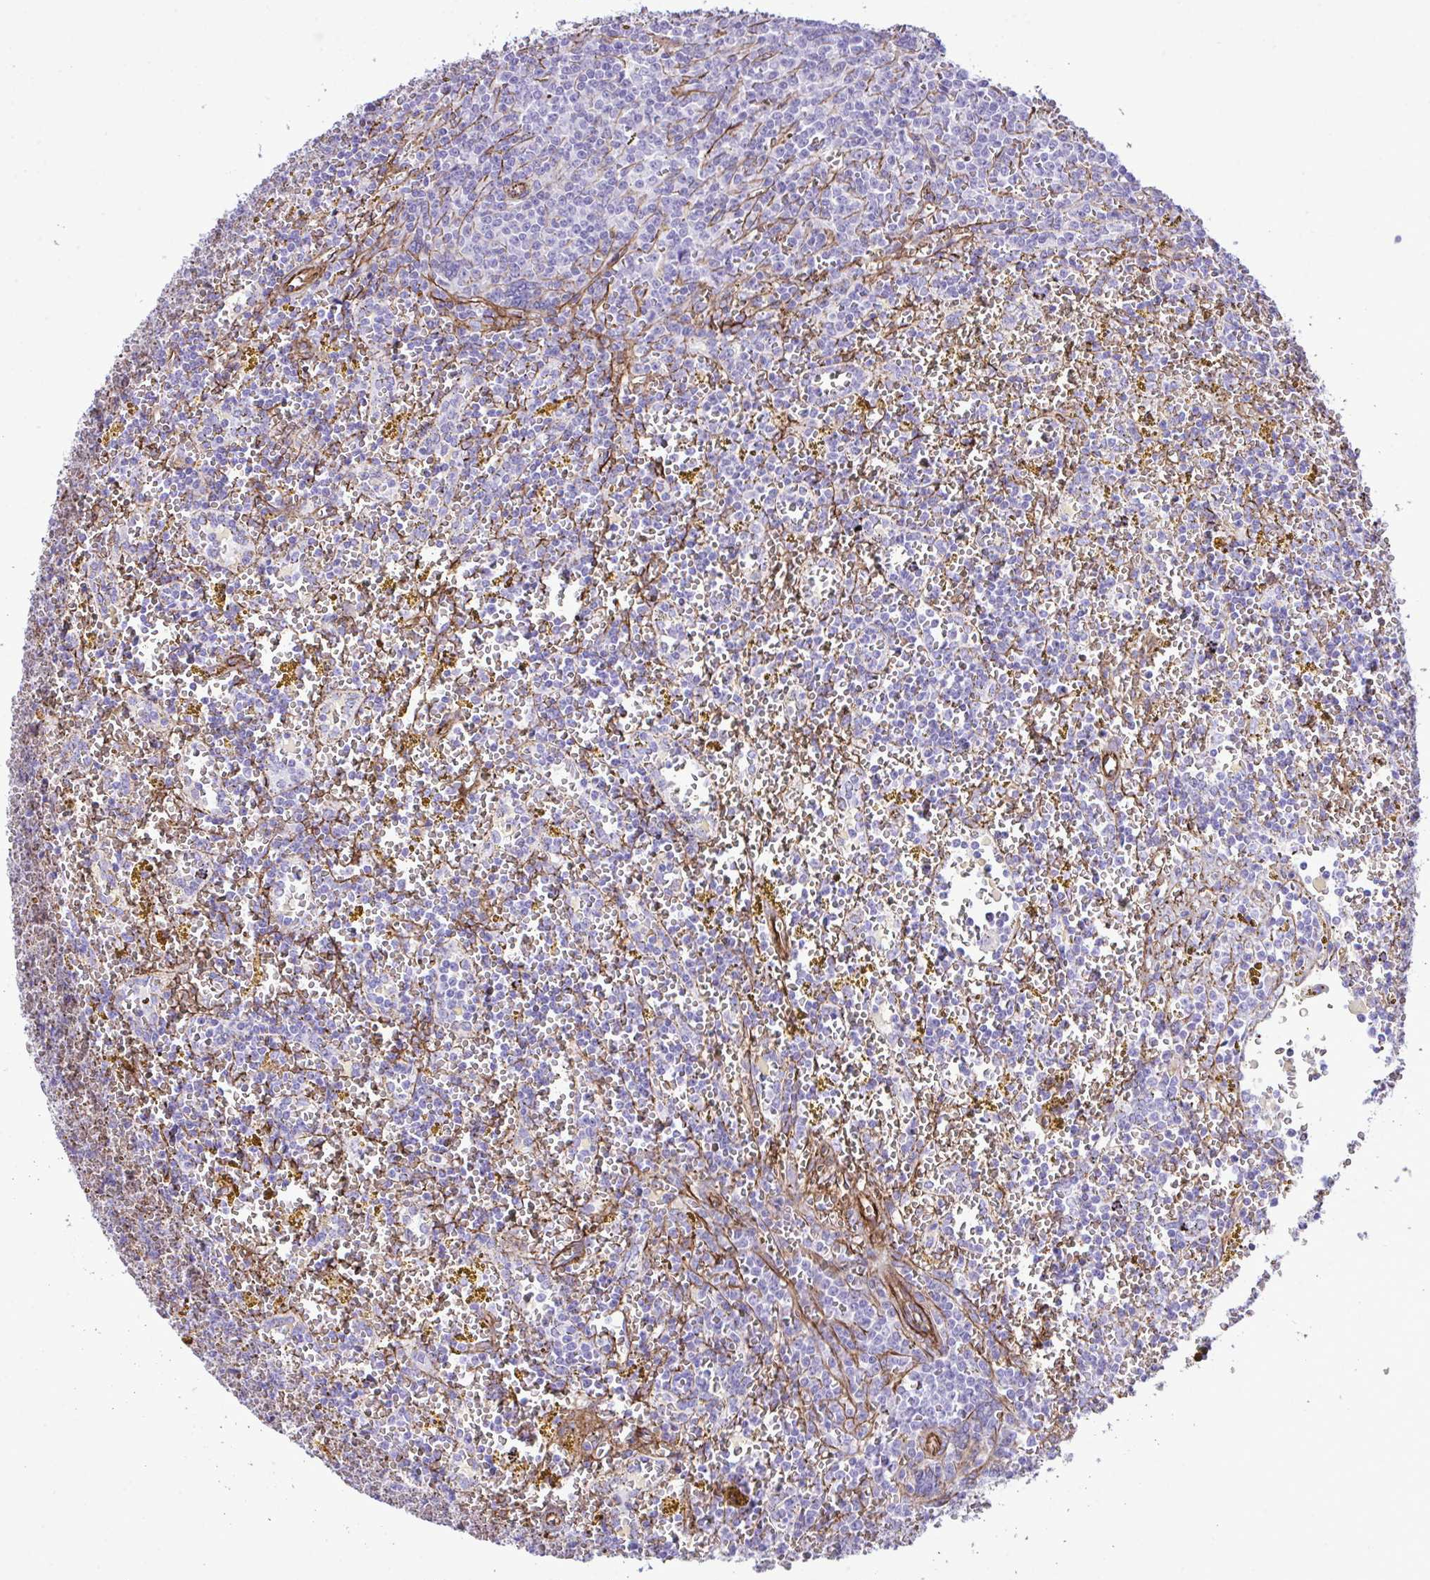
{"staining": {"intensity": "negative", "quantity": "none", "location": "none"}, "tissue": "lymphoma", "cell_type": "Tumor cells", "image_type": "cancer", "snomed": [{"axis": "morphology", "description": "Malignant lymphoma, non-Hodgkin's type, Low grade"}, {"axis": "topography", "description": "Spleen"}, {"axis": "topography", "description": "Lymph node"}], "caption": "High magnification brightfield microscopy of malignant lymphoma, non-Hodgkin's type (low-grade) stained with DAB (3,3'-diaminobenzidine) (brown) and counterstained with hematoxylin (blue): tumor cells show no significant staining.", "gene": "SYNPO2L", "patient": {"sex": "female", "age": 66}}